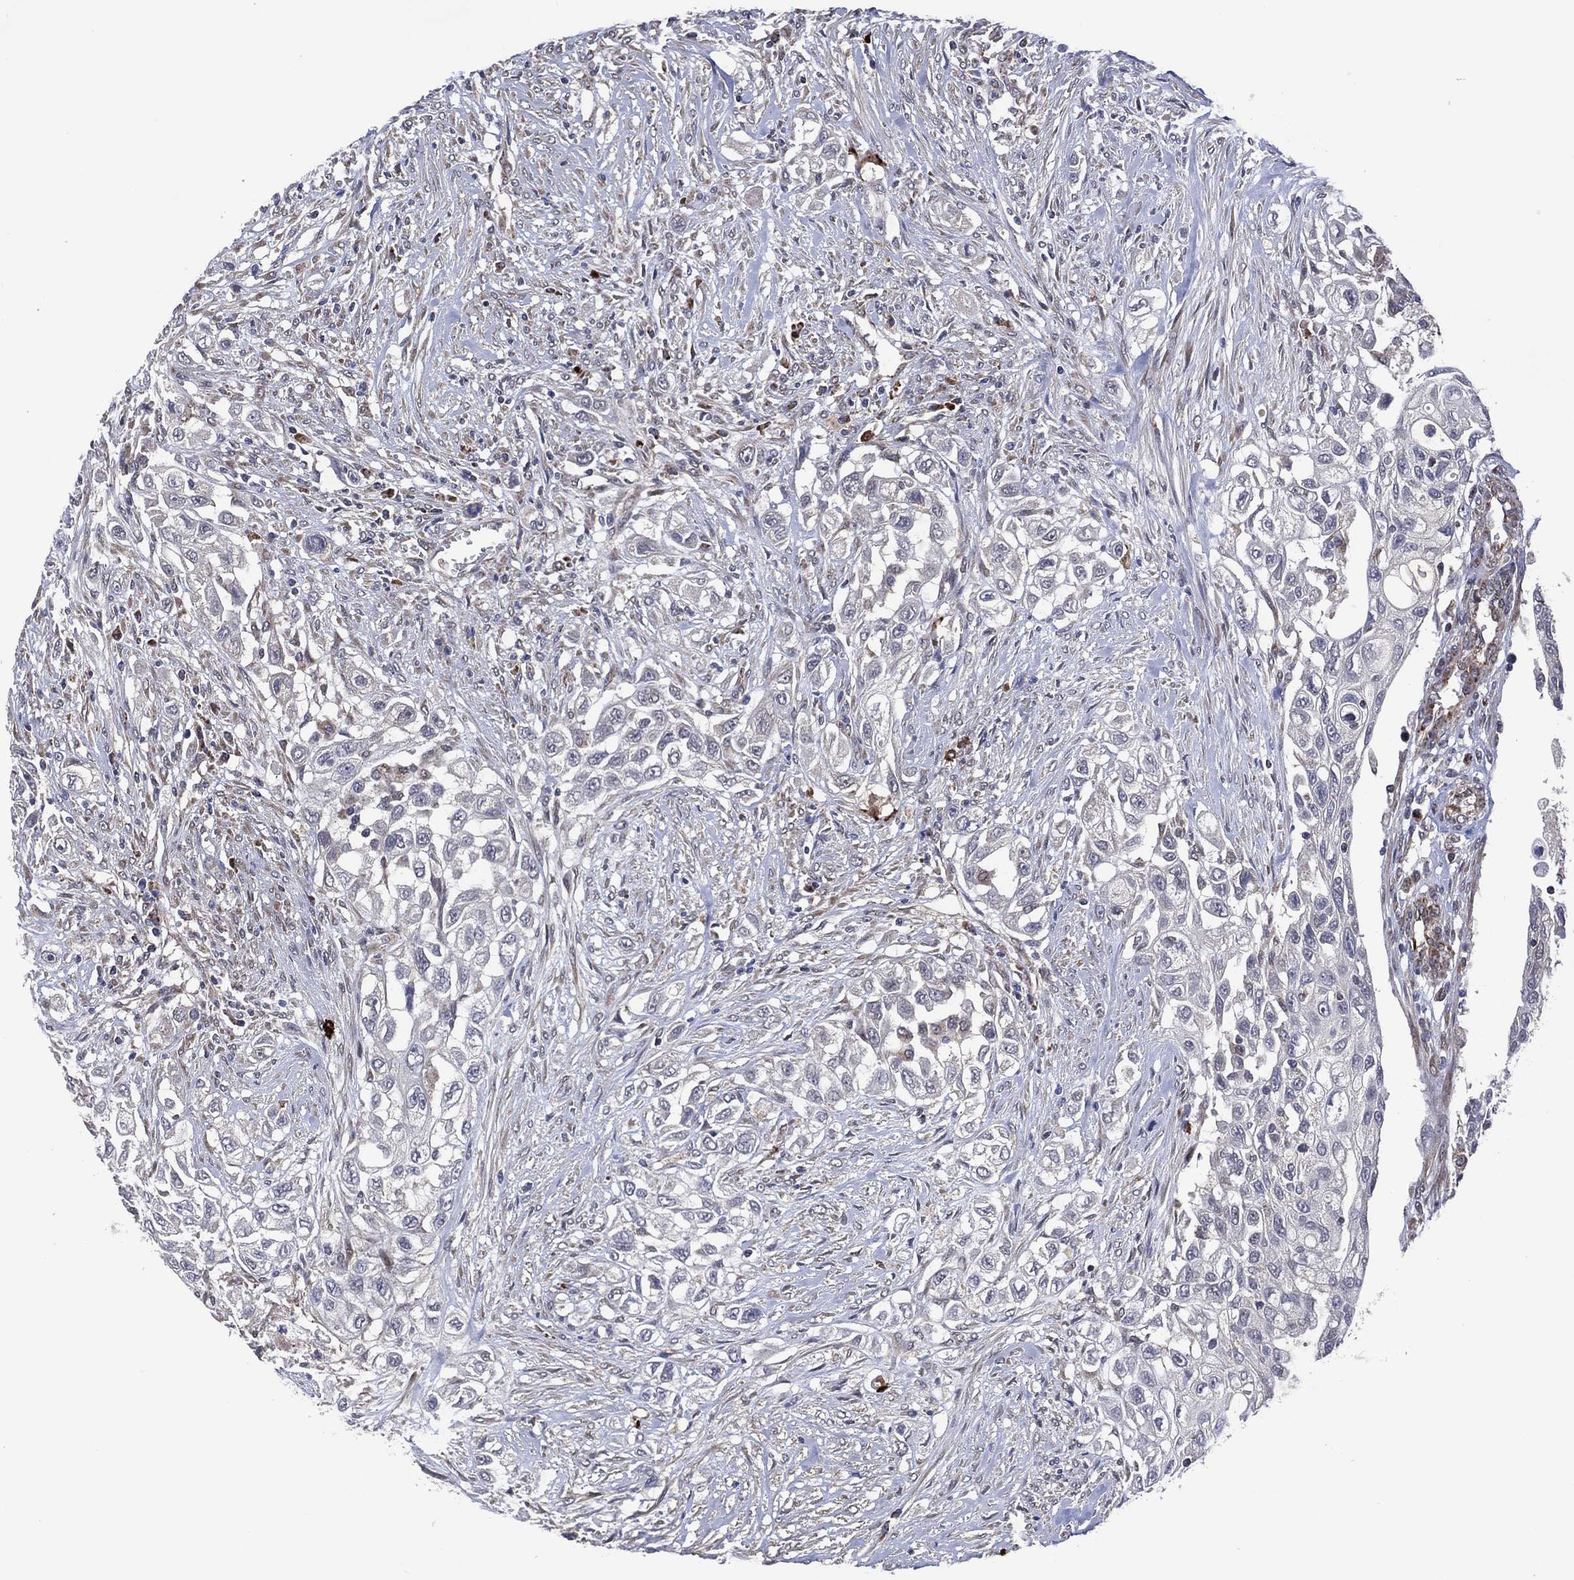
{"staining": {"intensity": "negative", "quantity": "none", "location": "none"}, "tissue": "urothelial cancer", "cell_type": "Tumor cells", "image_type": "cancer", "snomed": [{"axis": "morphology", "description": "Urothelial carcinoma, High grade"}, {"axis": "topography", "description": "Urinary bladder"}], "caption": "An image of urothelial cancer stained for a protein demonstrates no brown staining in tumor cells.", "gene": "HTD2", "patient": {"sex": "female", "age": 56}}